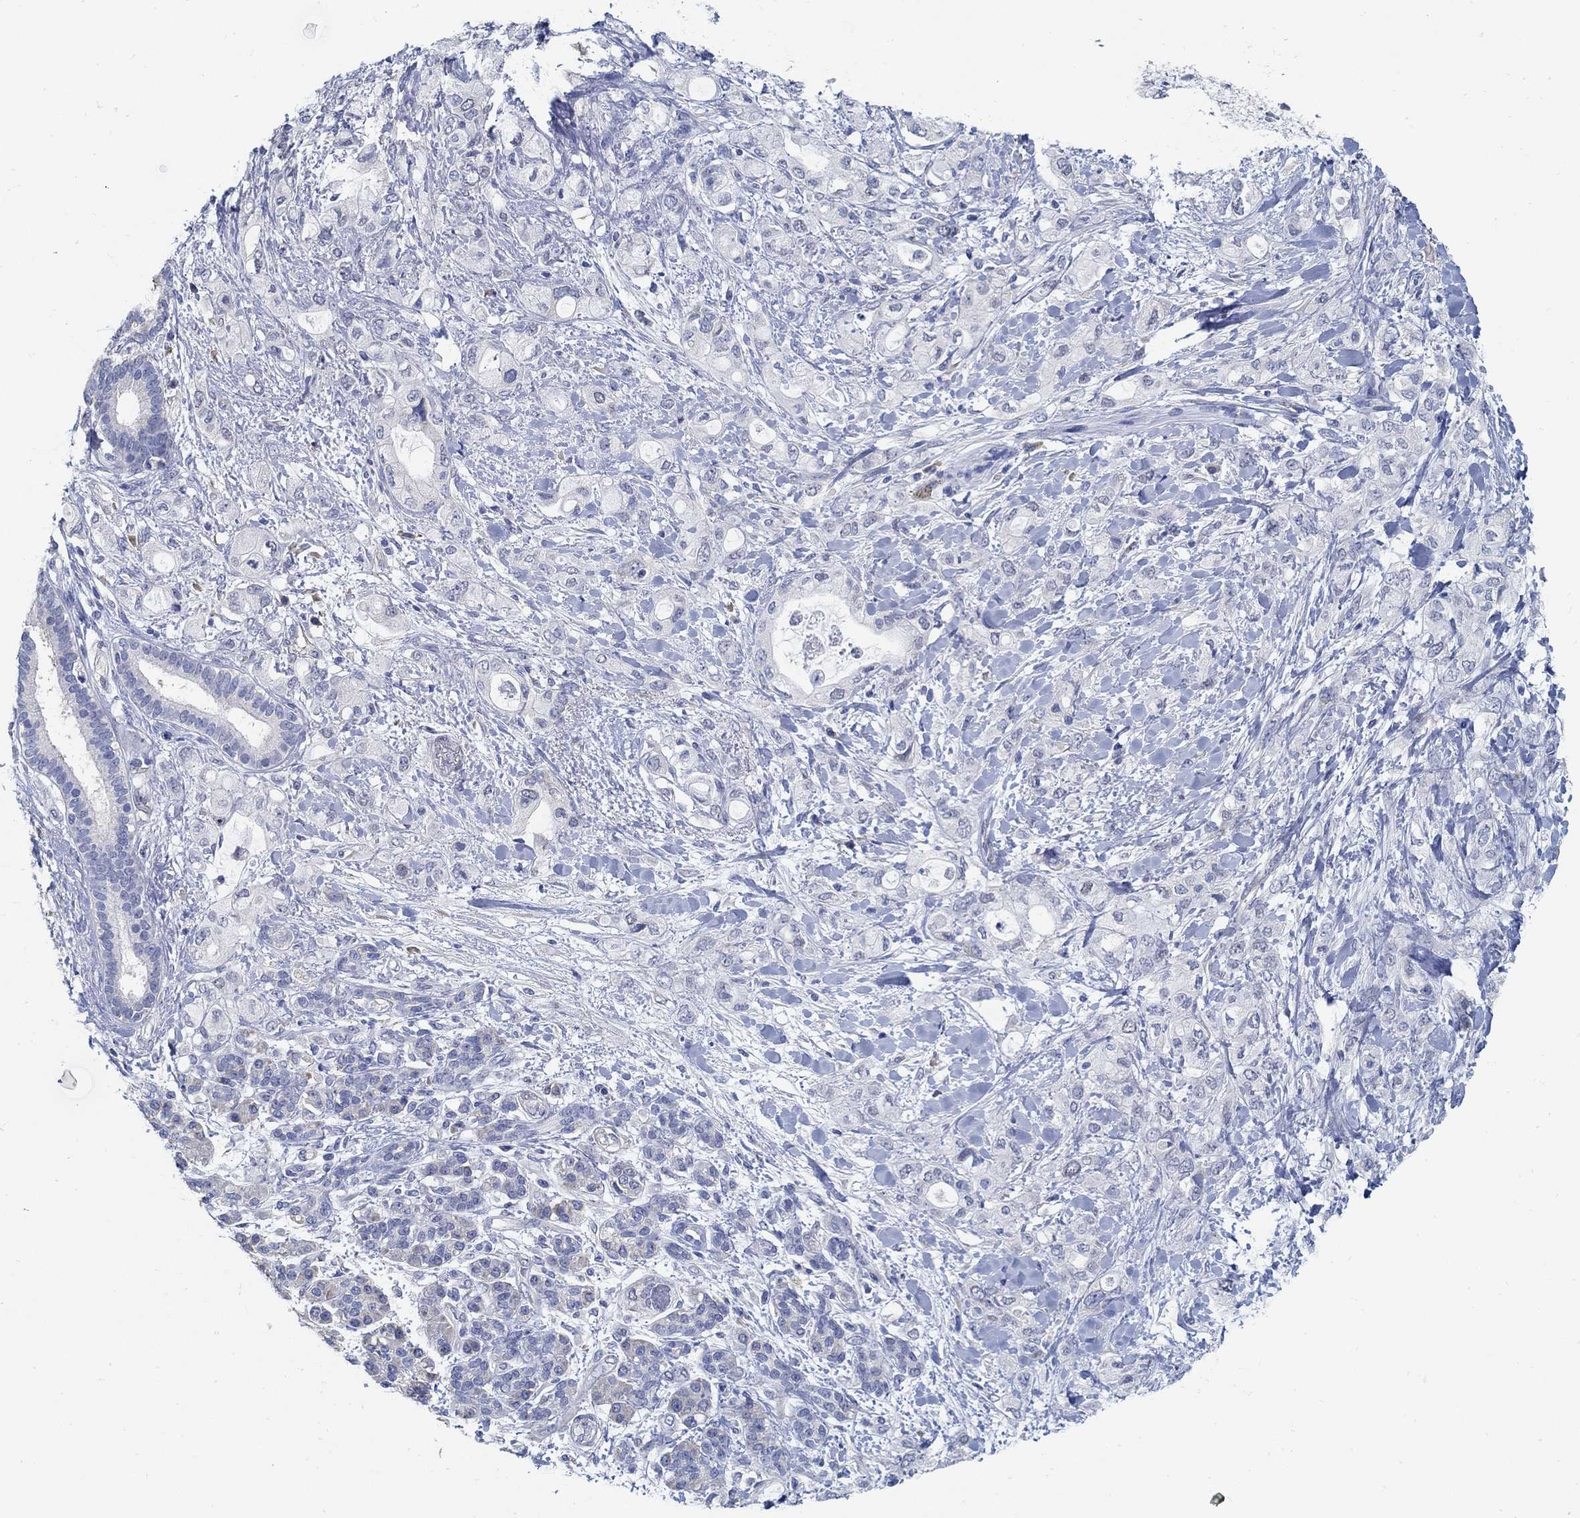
{"staining": {"intensity": "negative", "quantity": "none", "location": "none"}, "tissue": "pancreatic cancer", "cell_type": "Tumor cells", "image_type": "cancer", "snomed": [{"axis": "morphology", "description": "Adenocarcinoma, NOS"}, {"axis": "topography", "description": "Pancreas"}], "caption": "DAB immunohistochemical staining of adenocarcinoma (pancreatic) demonstrates no significant expression in tumor cells. (DAB (3,3'-diaminobenzidine) immunohistochemistry (IHC), high magnification).", "gene": "C15orf39", "patient": {"sex": "female", "age": 56}}